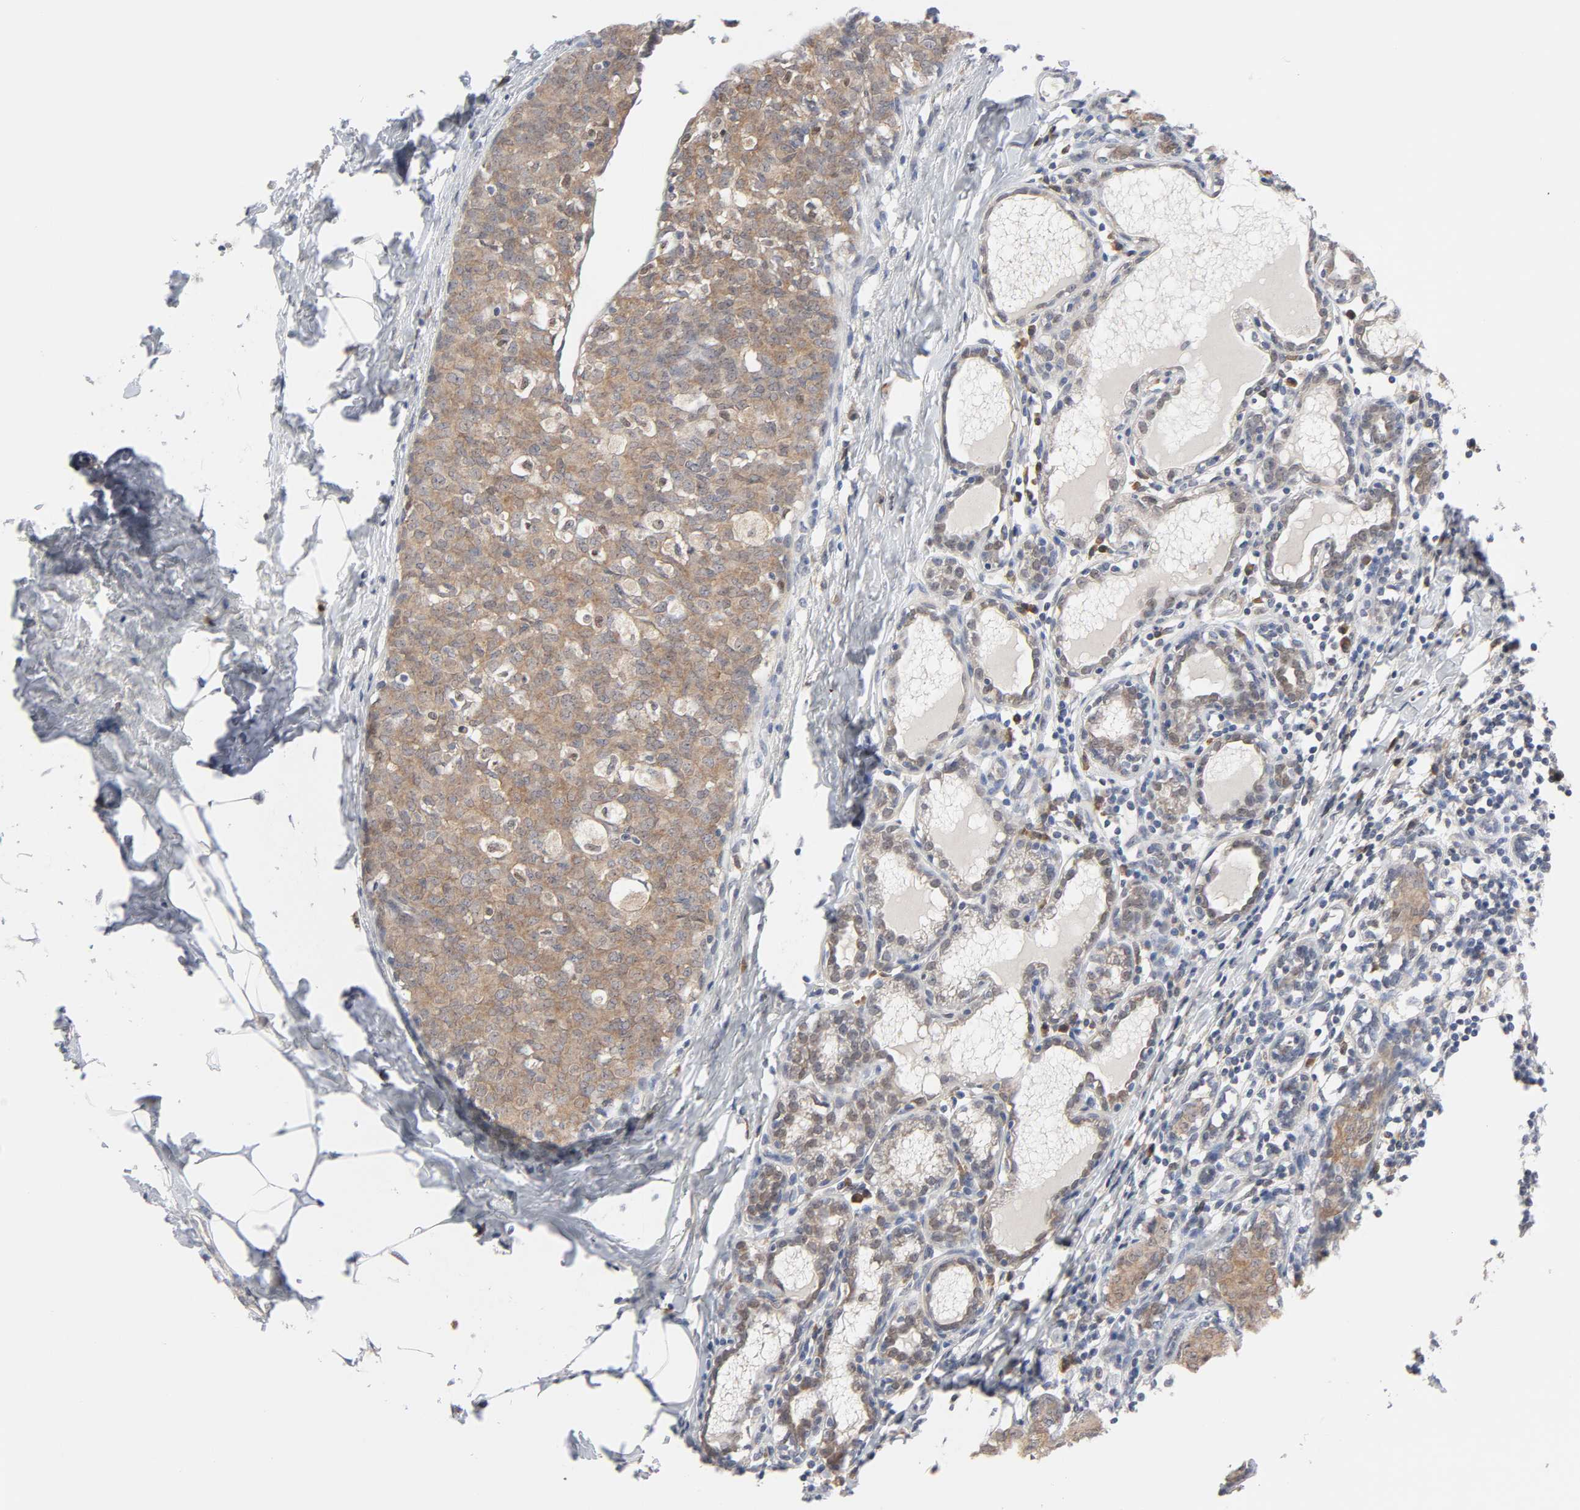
{"staining": {"intensity": "weak", "quantity": ">75%", "location": "cytoplasmic/membranous"}, "tissue": "breast cancer", "cell_type": "Tumor cells", "image_type": "cancer", "snomed": [{"axis": "morphology", "description": "Duct carcinoma"}, {"axis": "topography", "description": "Breast"}], "caption": "Protein expression by IHC reveals weak cytoplasmic/membranous expression in approximately >75% of tumor cells in breast infiltrating ductal carcinoma. Nuclei are stained in blue.", "gene": "PRDX1", "patient": {"sex": "female", "age": 40}}